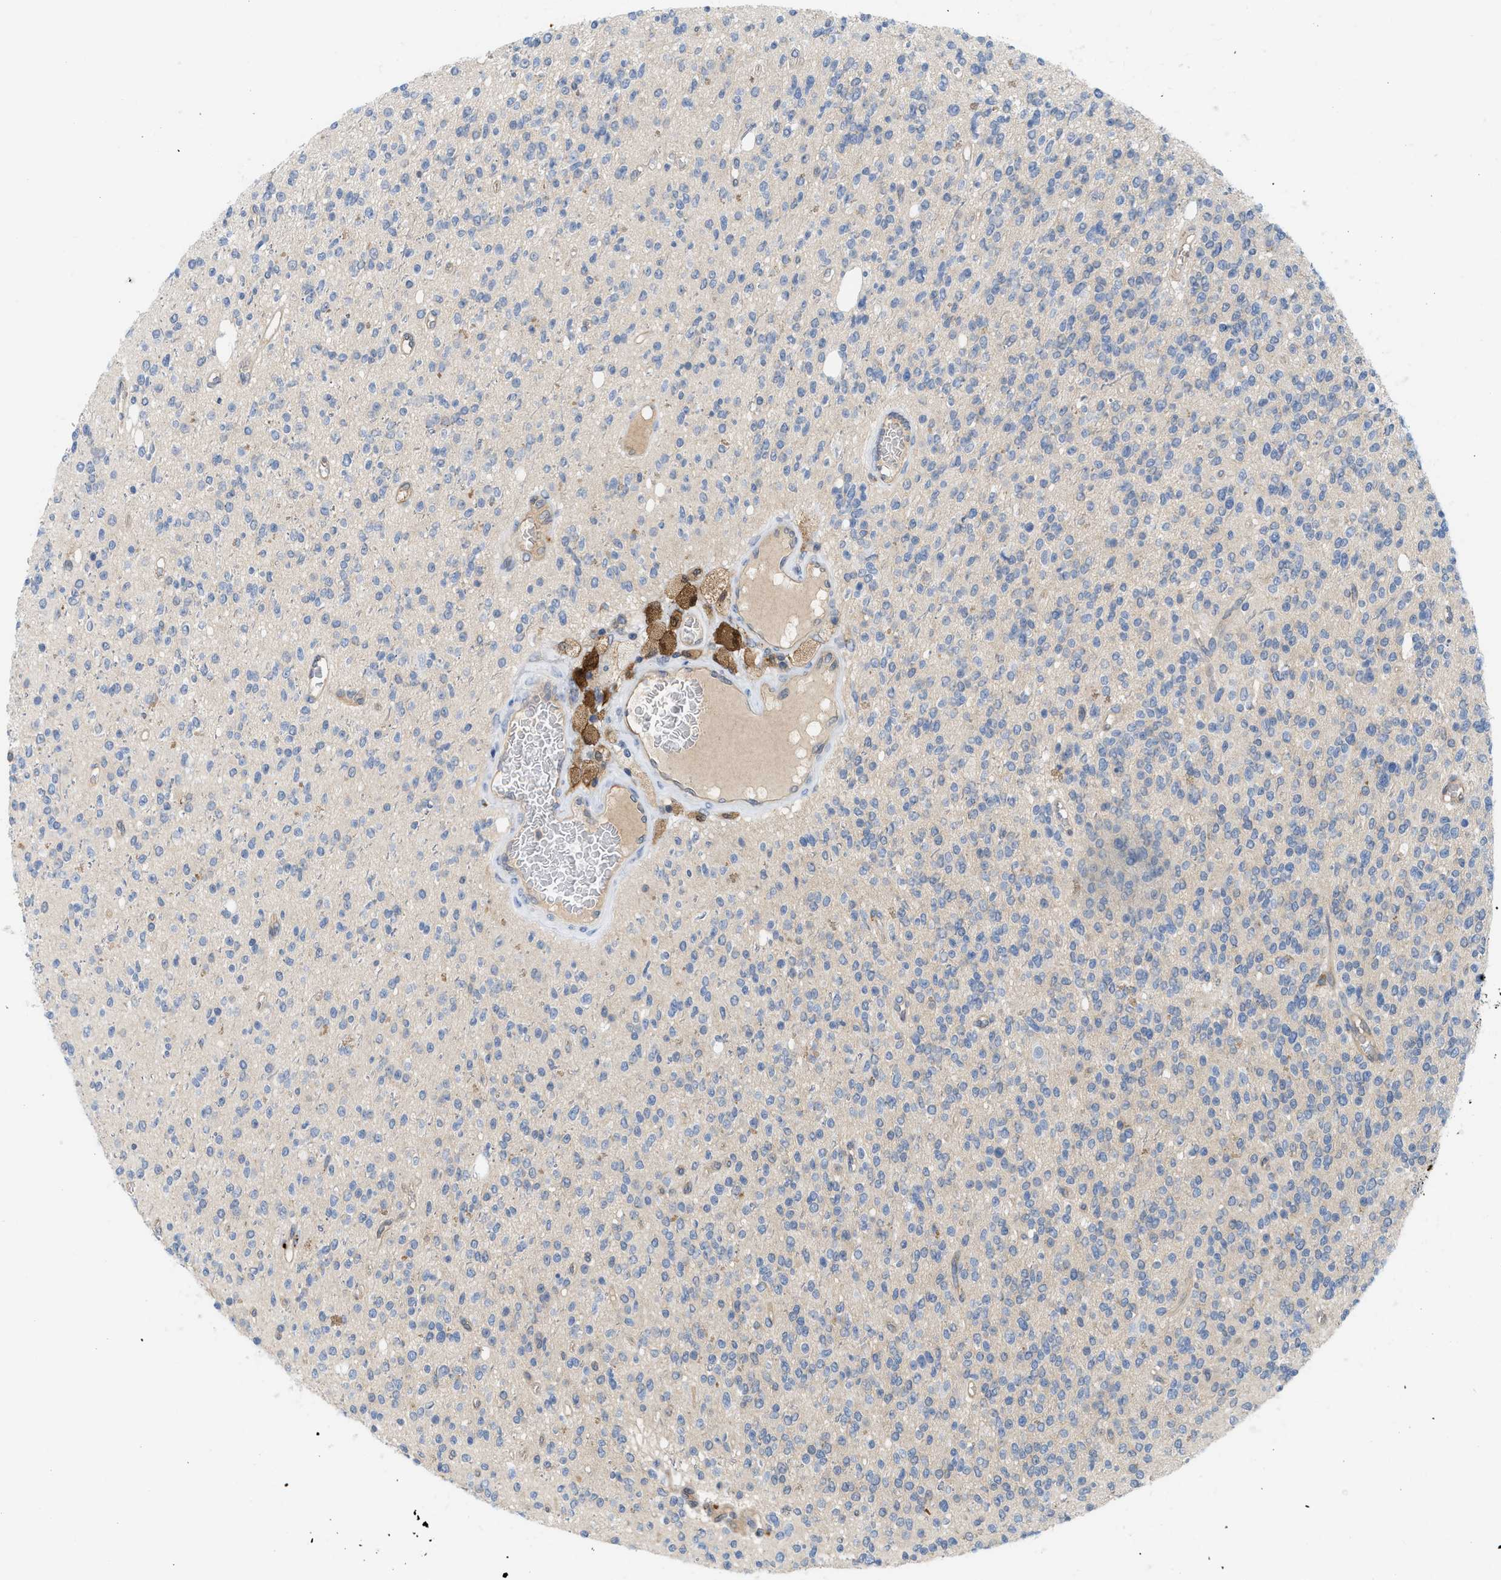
{"staining": {"intensity": "negative", "quantity": "none", "location": "none"}, "tissue": "glioma", "cell_type": "Tumor cells", "image_type": "cancer", "snomed": [{"axis": "morphology", "description": "Glioma, malignant, High grade"}, {"axis": "topography", "description": "Brain"}], "caption": "Tumor cells are negative for protein expression in human glioma.", "gene": "CSTB", "patient": {"sex": "male", "age": 34}}